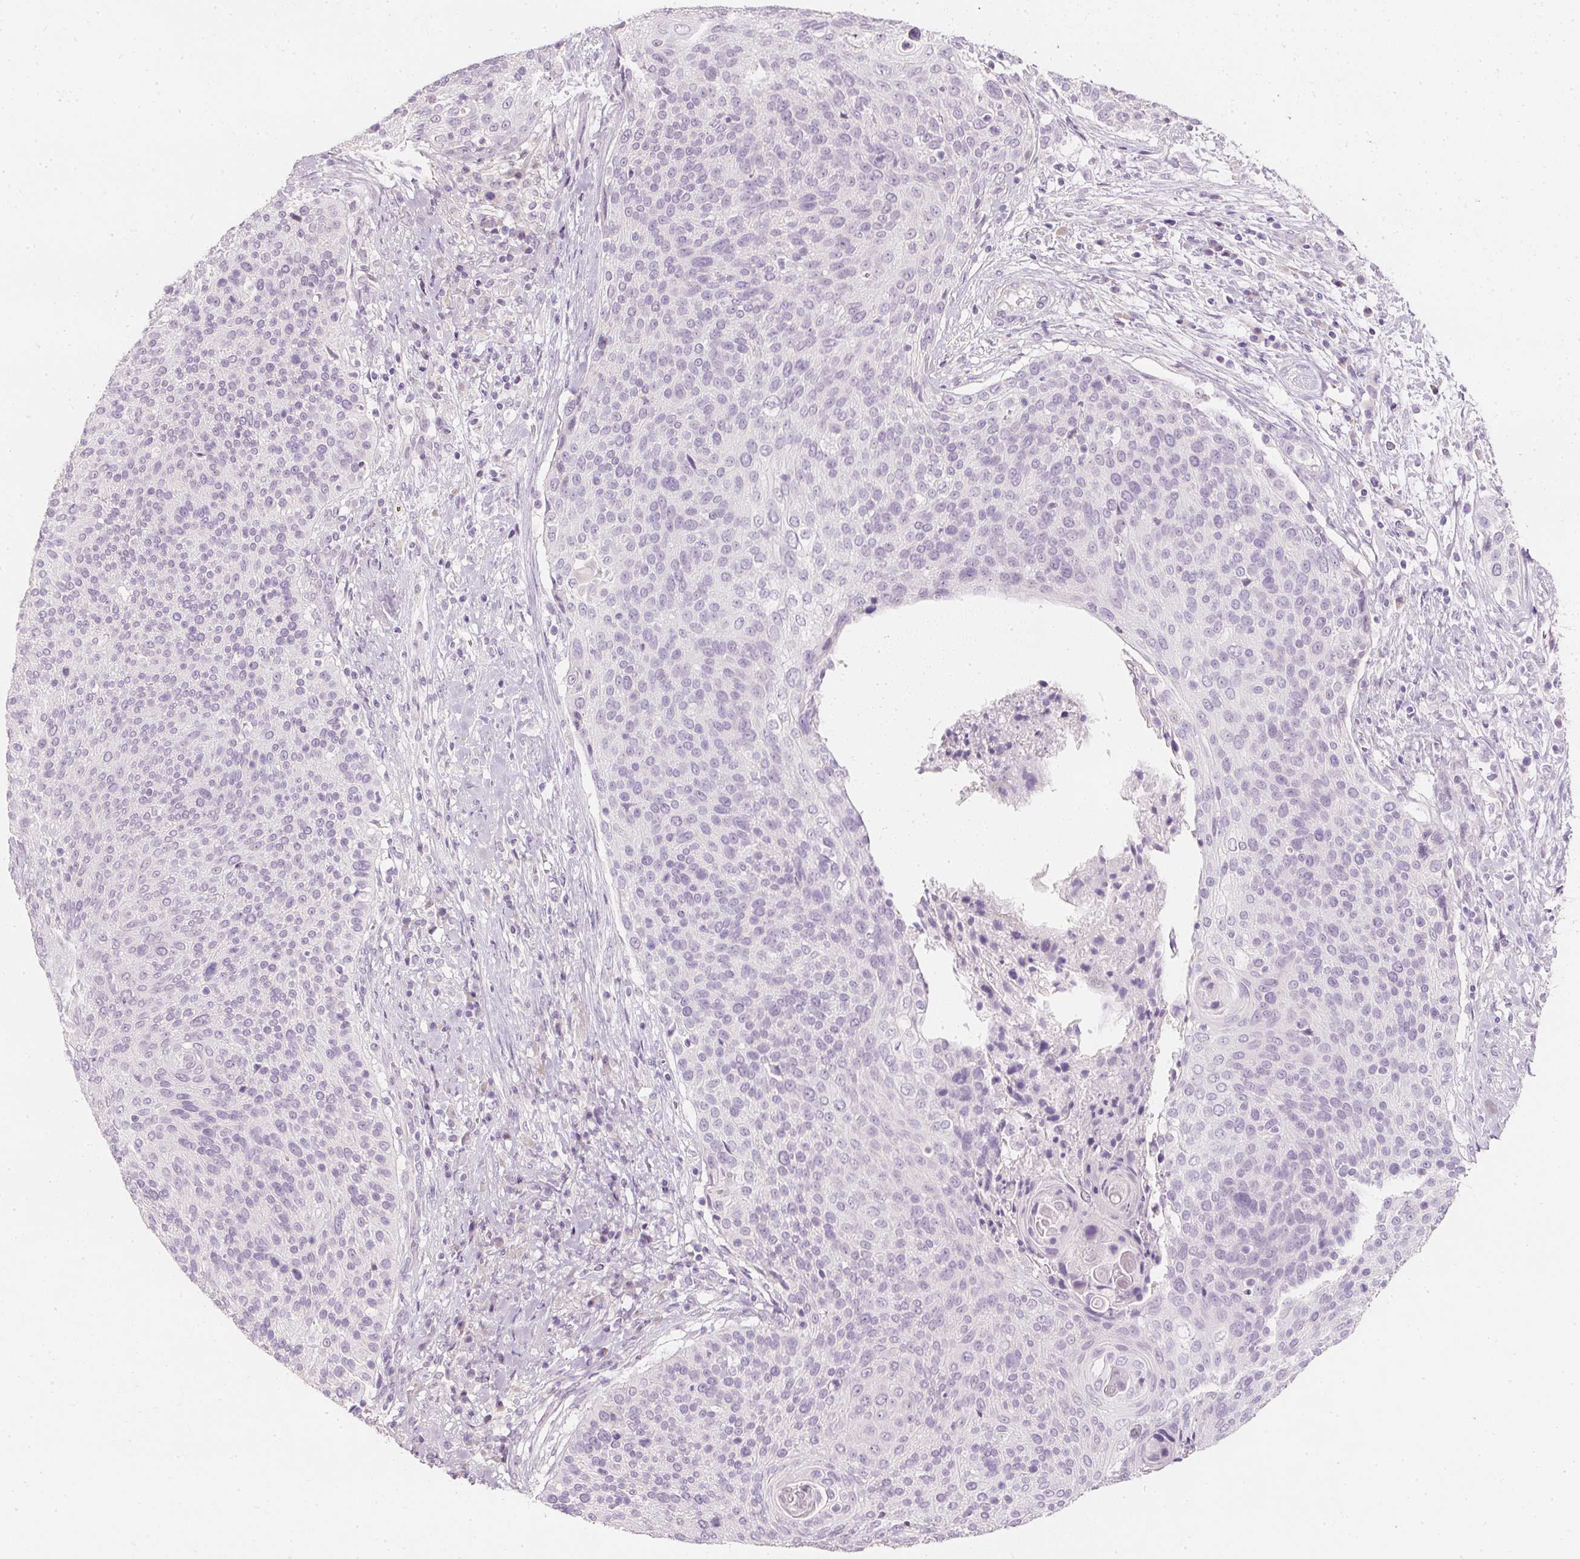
{"staining": {"intensity": "negative", "quantity": "none", "location": "none"}, "tissue": "cervical cancer", "cell_type": "Tumor cells", "image_type": "cancer", "snomed": [{"axis": "morphology", "description": "Squamous cell carcinoma, NOS"}, {"axis": "topography", "description": "Cervix"}], "caption": "The micrograph demonstrates no significant positivity in tumor cells of cervical squamous cell carcinoma. The staining is performed using DAB (3,3'-diaminobenzidine) brown chromogen with nuclei counter-stained in using hematoxylin.", "gene": "ELAVL3", "patient": {"sex": "female", "age": 31}}